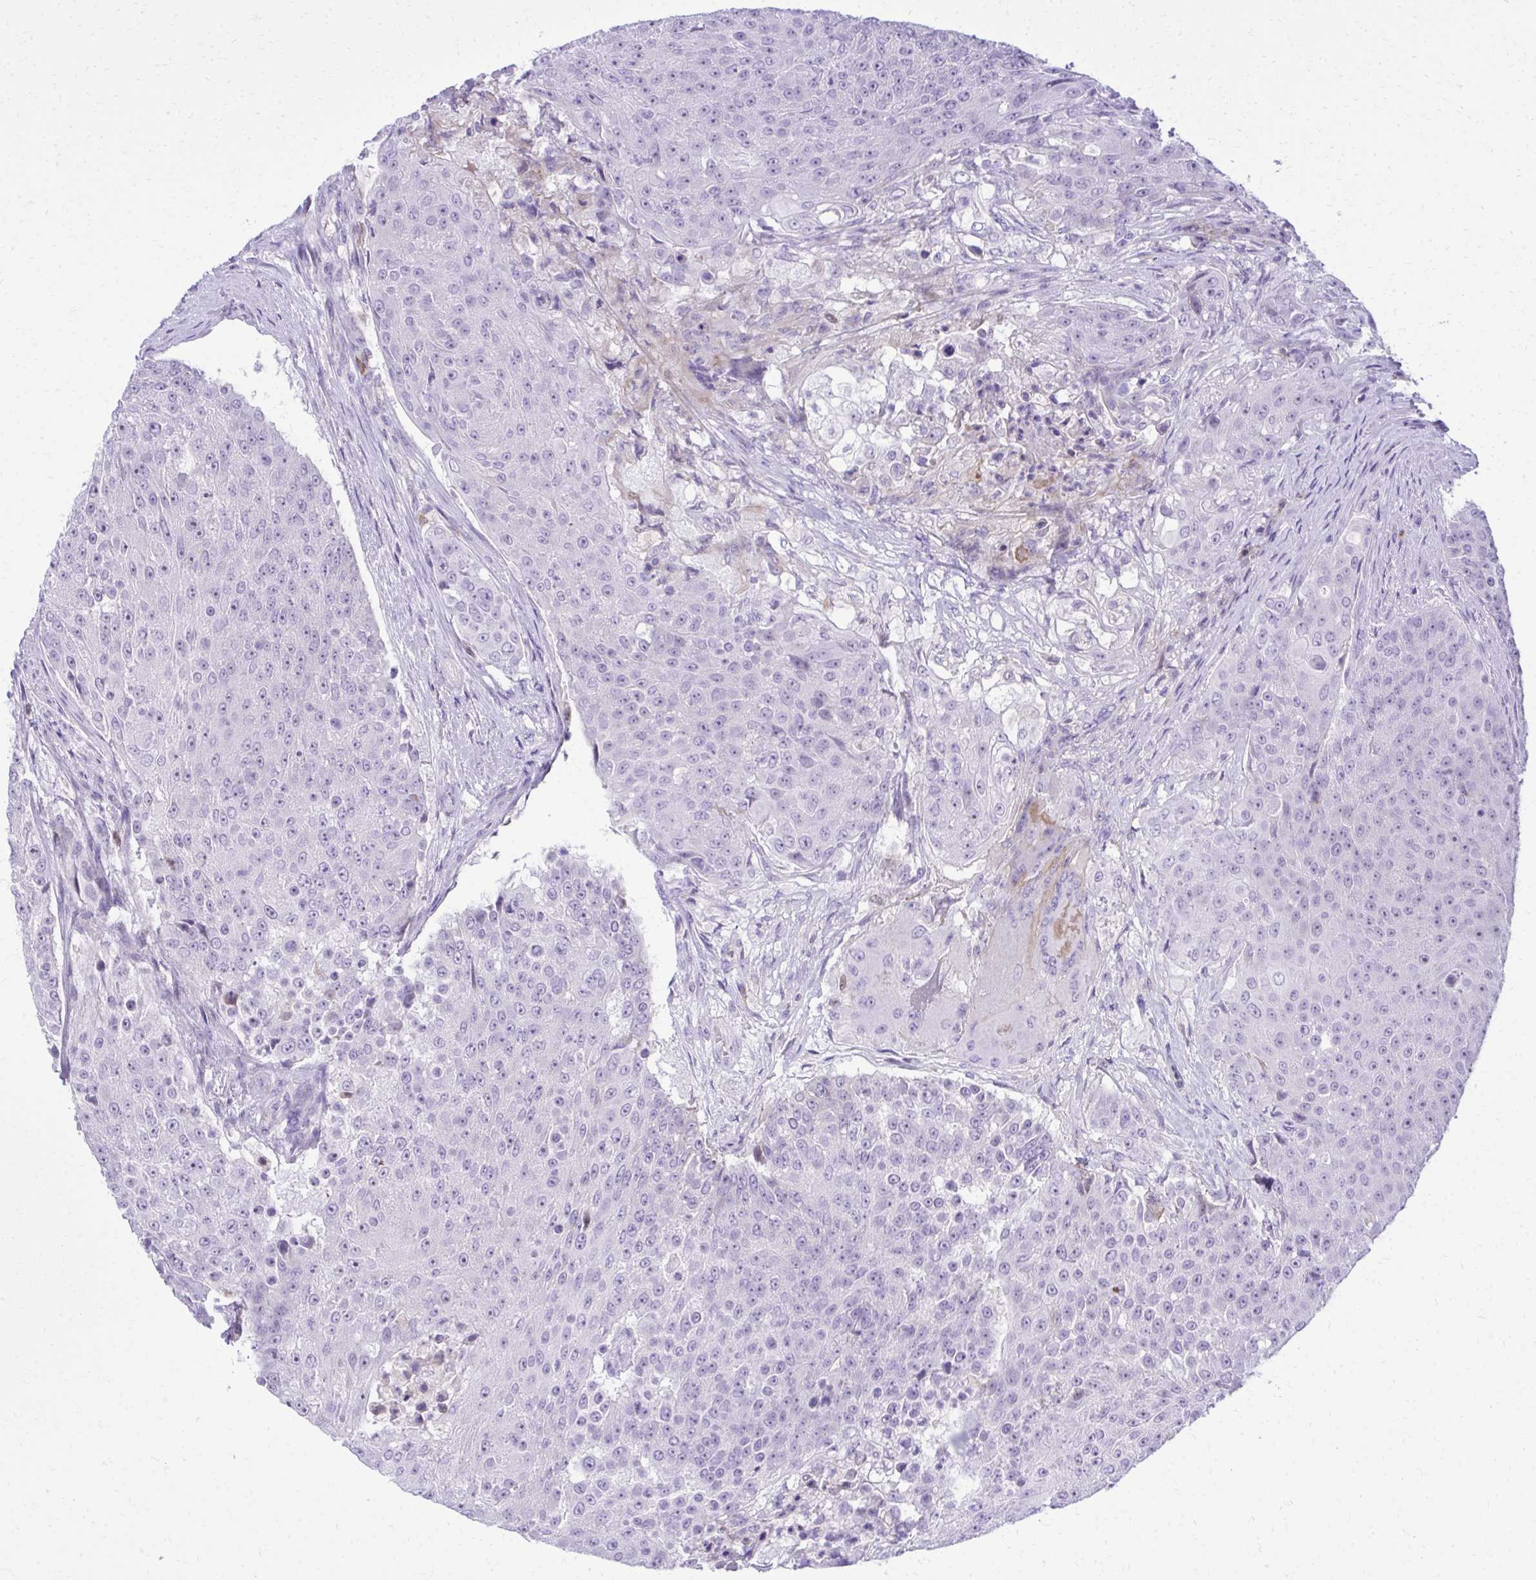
{"staining": {"intensity": "negative", "quantity": "none", "location": "none"}, "tissue": "urothelial cancer", "cell_type": "Tumor cells", "image_type": "cancer", "snomed": [{"axis": "morphology", "description": "Urothelial carcinoma, High grade"}, {"axis": "topography", "description": "Urinary bladder"}], "caption": "Immunohistochemical staining of human urothelial cancer demonstrates no significant expression in tumor cells.", "gene": "PITPNM3", "patient": {"sex": "female", "age": 63}}